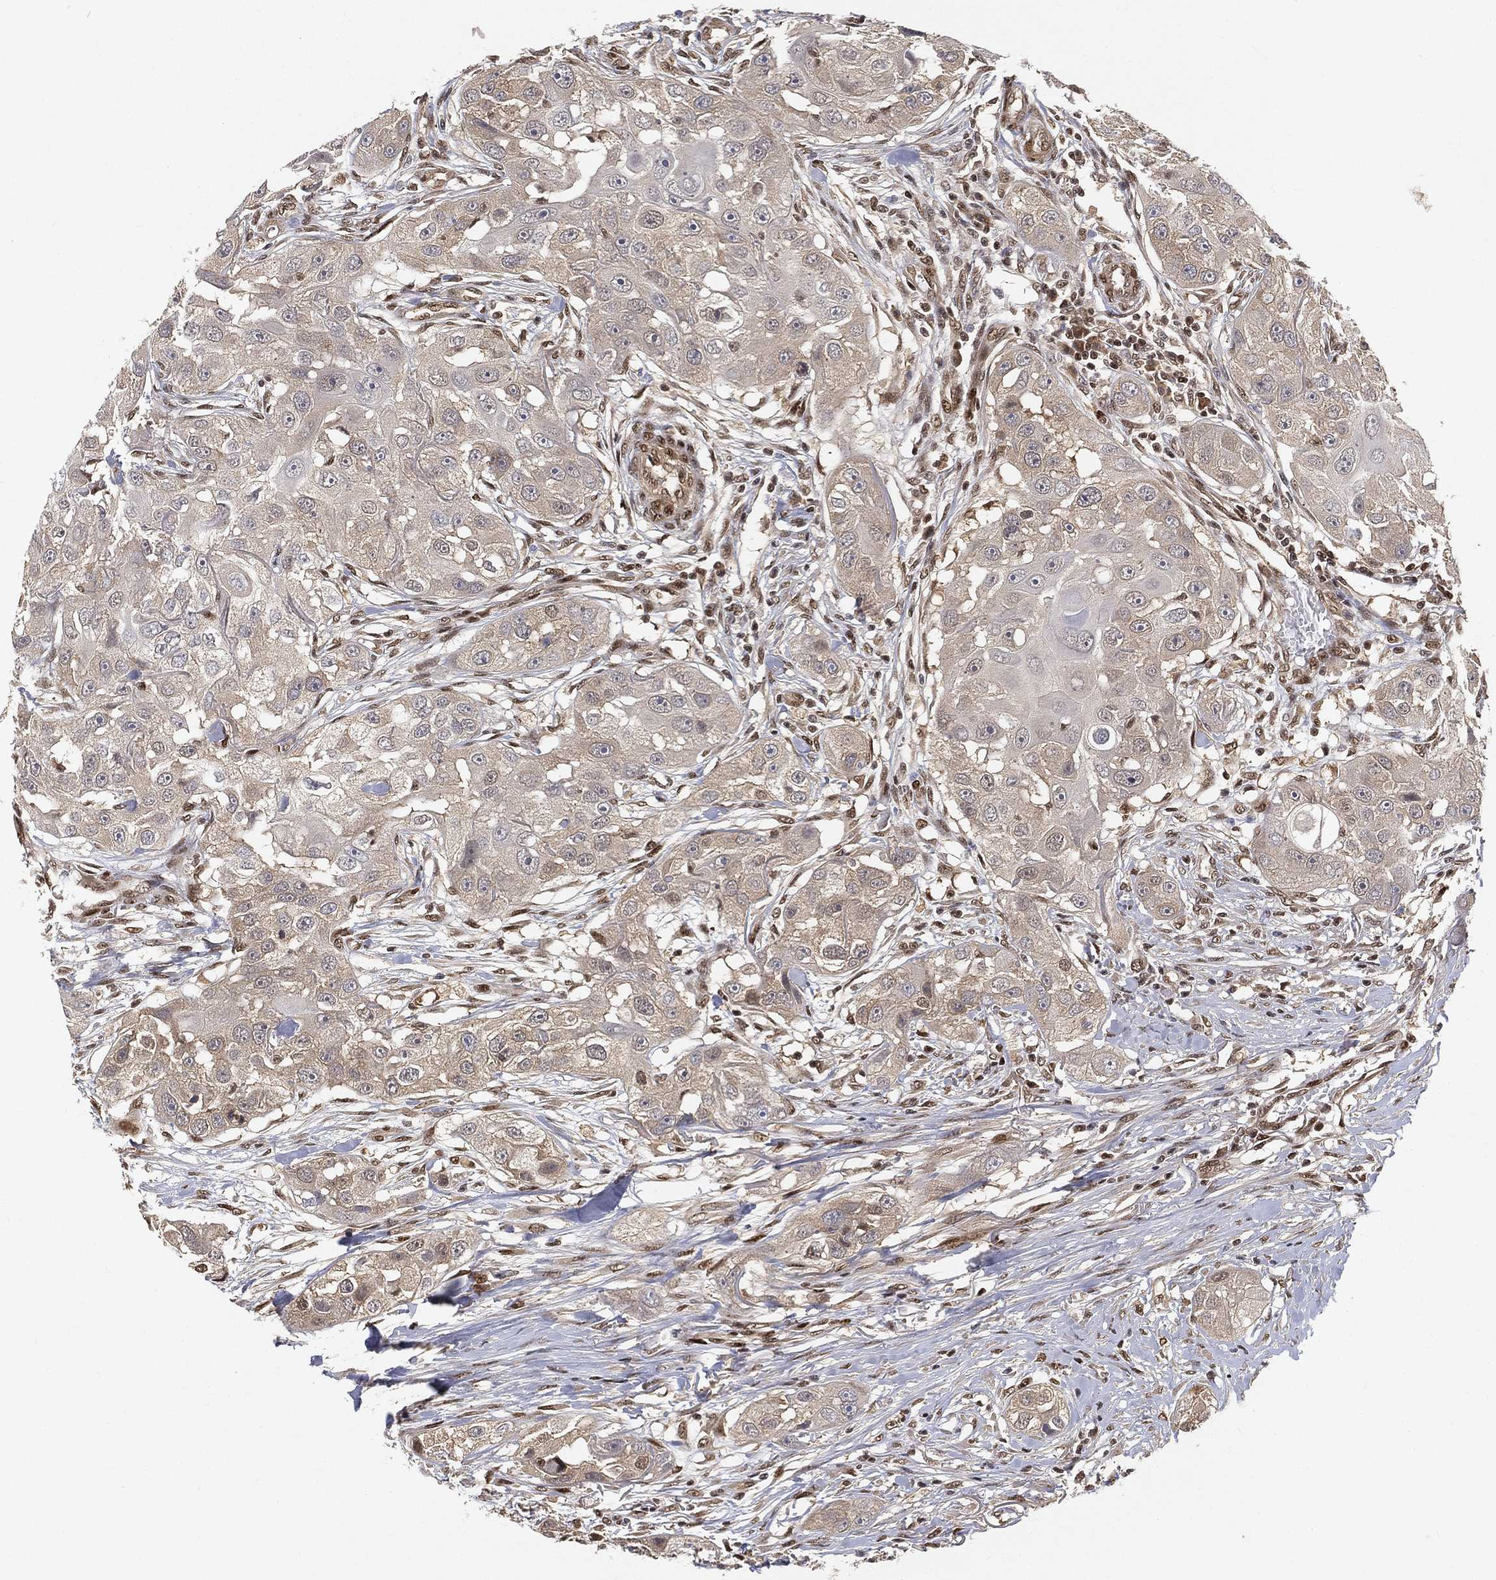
{"staining": {"intensity": "negative", "quantity": "none", "location": "none"}, "tissue": "head and neck cancer", "cell_type": "Tumor cells", "image_type": "cancer", "snomed": [{"axis": "morphology", "description": "Squamous cell carcinoma, NOS"}, {"axis": "topography", "description": "Head-Neck"}], "caption": "There is no significant positivity in tumor cells of head and neck cancer.", "gene": "CRTC3", "patient": {"sex": "male", "age": 51}}